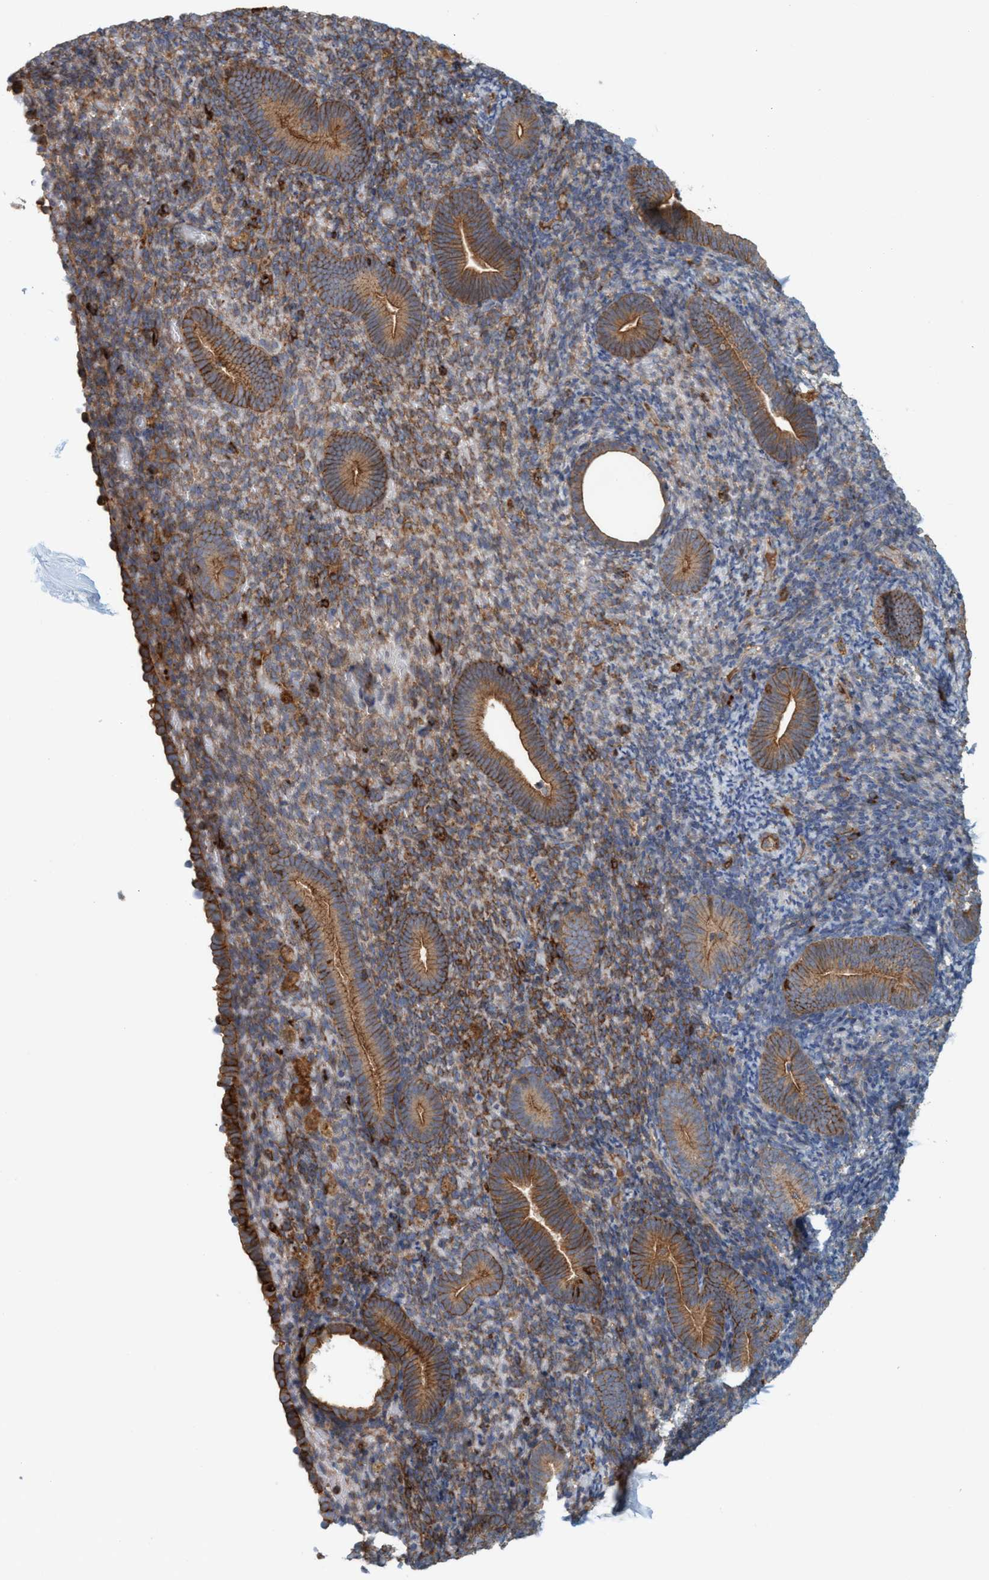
{"staining": {"intensity": "strong", "quantity": "<25%", "location": "cytoplasmic/membranous"}, "tissue": "endometrium", "cell_type": "Cells in endometrial stroma", "image_type": "normal", "snomed": [{"axis": "morphology", "description": "Normal tissue, NOS"}, {"axis": "topography", "description": "Endometrium"}], "caption": "DAB immunohistochemical staining of normal endometrium exhibits strong cytoplasmic/membranous protein expression in approximately <25% of cells in endometrial stroma. (Brightfield microscopy of DAB IHC at high magnification).", "gene": "SPECC1", "patient": {"sex": "female", "age": 51}}